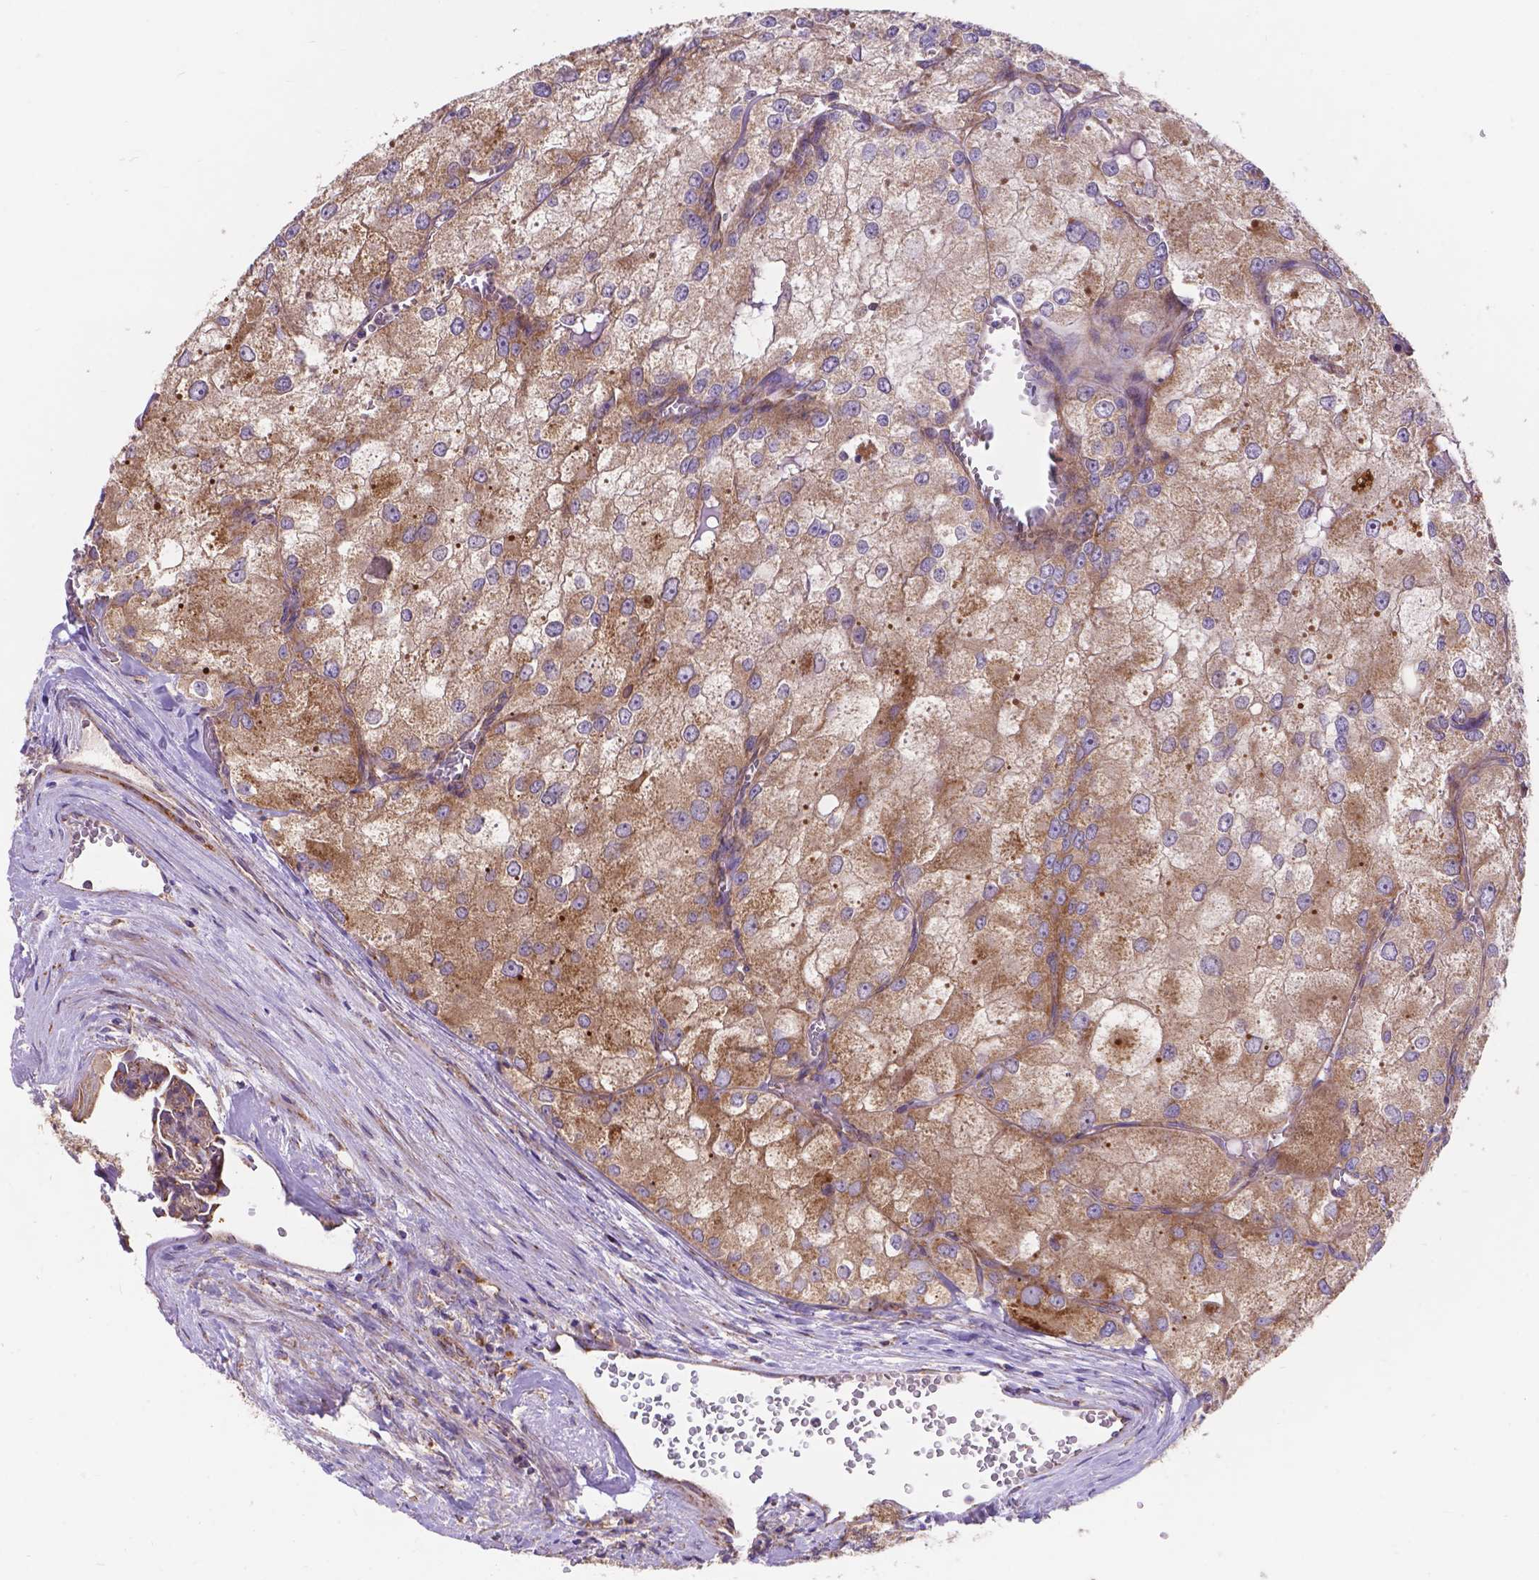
{"staining": {"intensity": "moderate", "quantity": "25%-75%", "location": "cytoplasmic/membranous"}, "tissue": "renal cancer", "cell_type": "Tumor cells", "image_type": "cancer", "snomed": [{"axis": "morphology", "description": "Adenocarcinoma, NOS"}, {"axis": "topography", "description": "Kidney"}], "caption": "Protein expression analysis of human adenocarcinoma (renal) reveals moderate cytoplasmic/membranous expression in about 25%-75% of tumor cells. Immunohistochemistry (ihc) stains the protein of interest in brown and the nuclei are stained blue.", "gene": "AK3", "patient": {"sex": "female", "age": 70}}